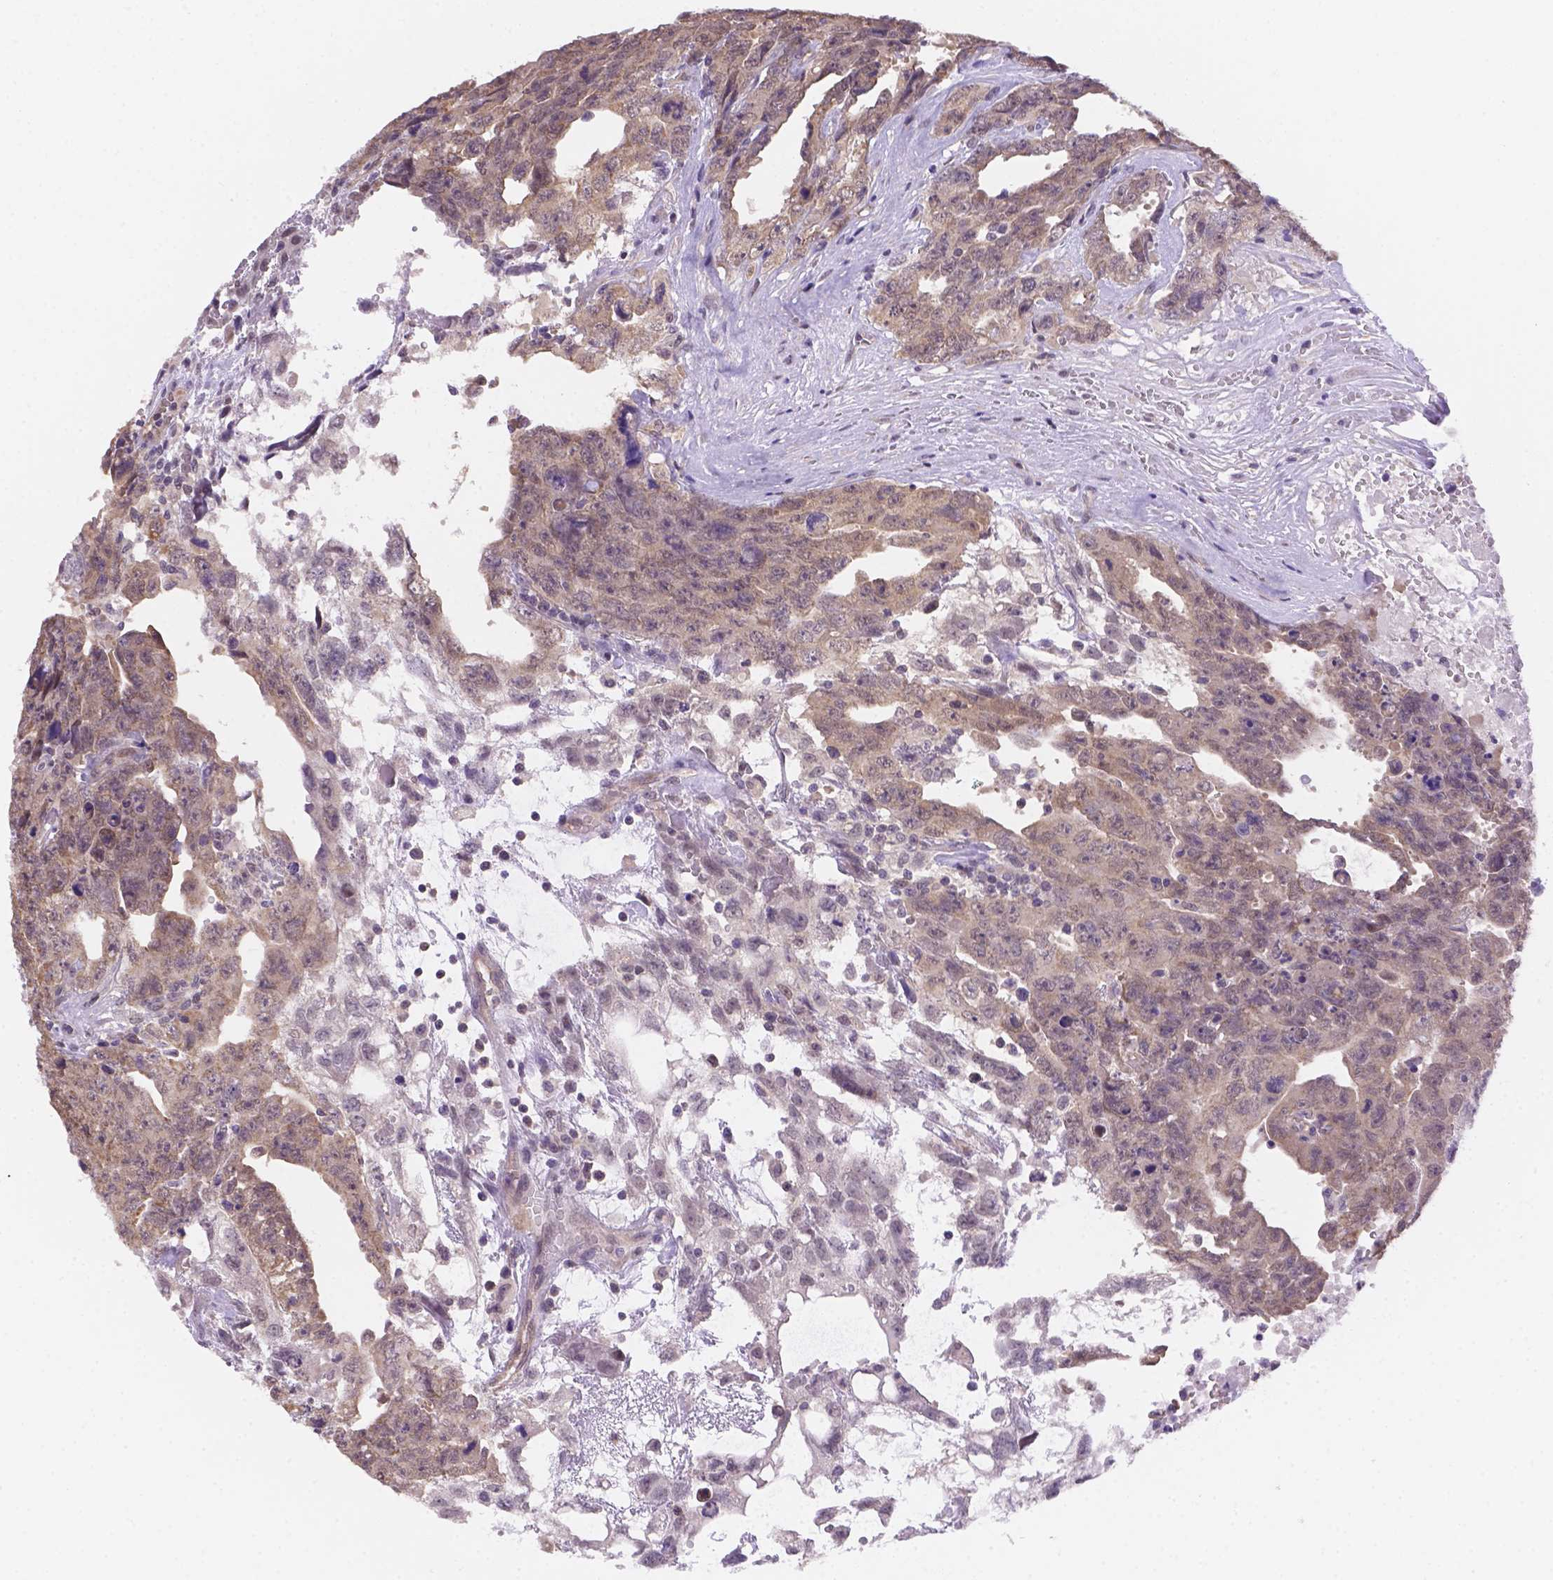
{"staining": {"intensity": "weak", "quantity": ">75%", "location": "cytoplasmic/membranous"}, "tissue": "testis cancer", "cell_type": "Tumor cells", "image_type": "cancer", "snomed": [{"axis": "morphology", "description": "Carcinoma, Embryonal, NOS"}, {"axis": "topography", "description": "Testis"}], "caption": "Immunohistochemical staining of testis cancer (embryonal carcinoma) displays weak cytoplasmic/membranous protein positivity in approximately >75% of tumor cells. (brown staining indicates protein expression, while blue staining denotes nuclei).", "gene": "NXPE2", "patient": {"sex": "male", "age": 24}}